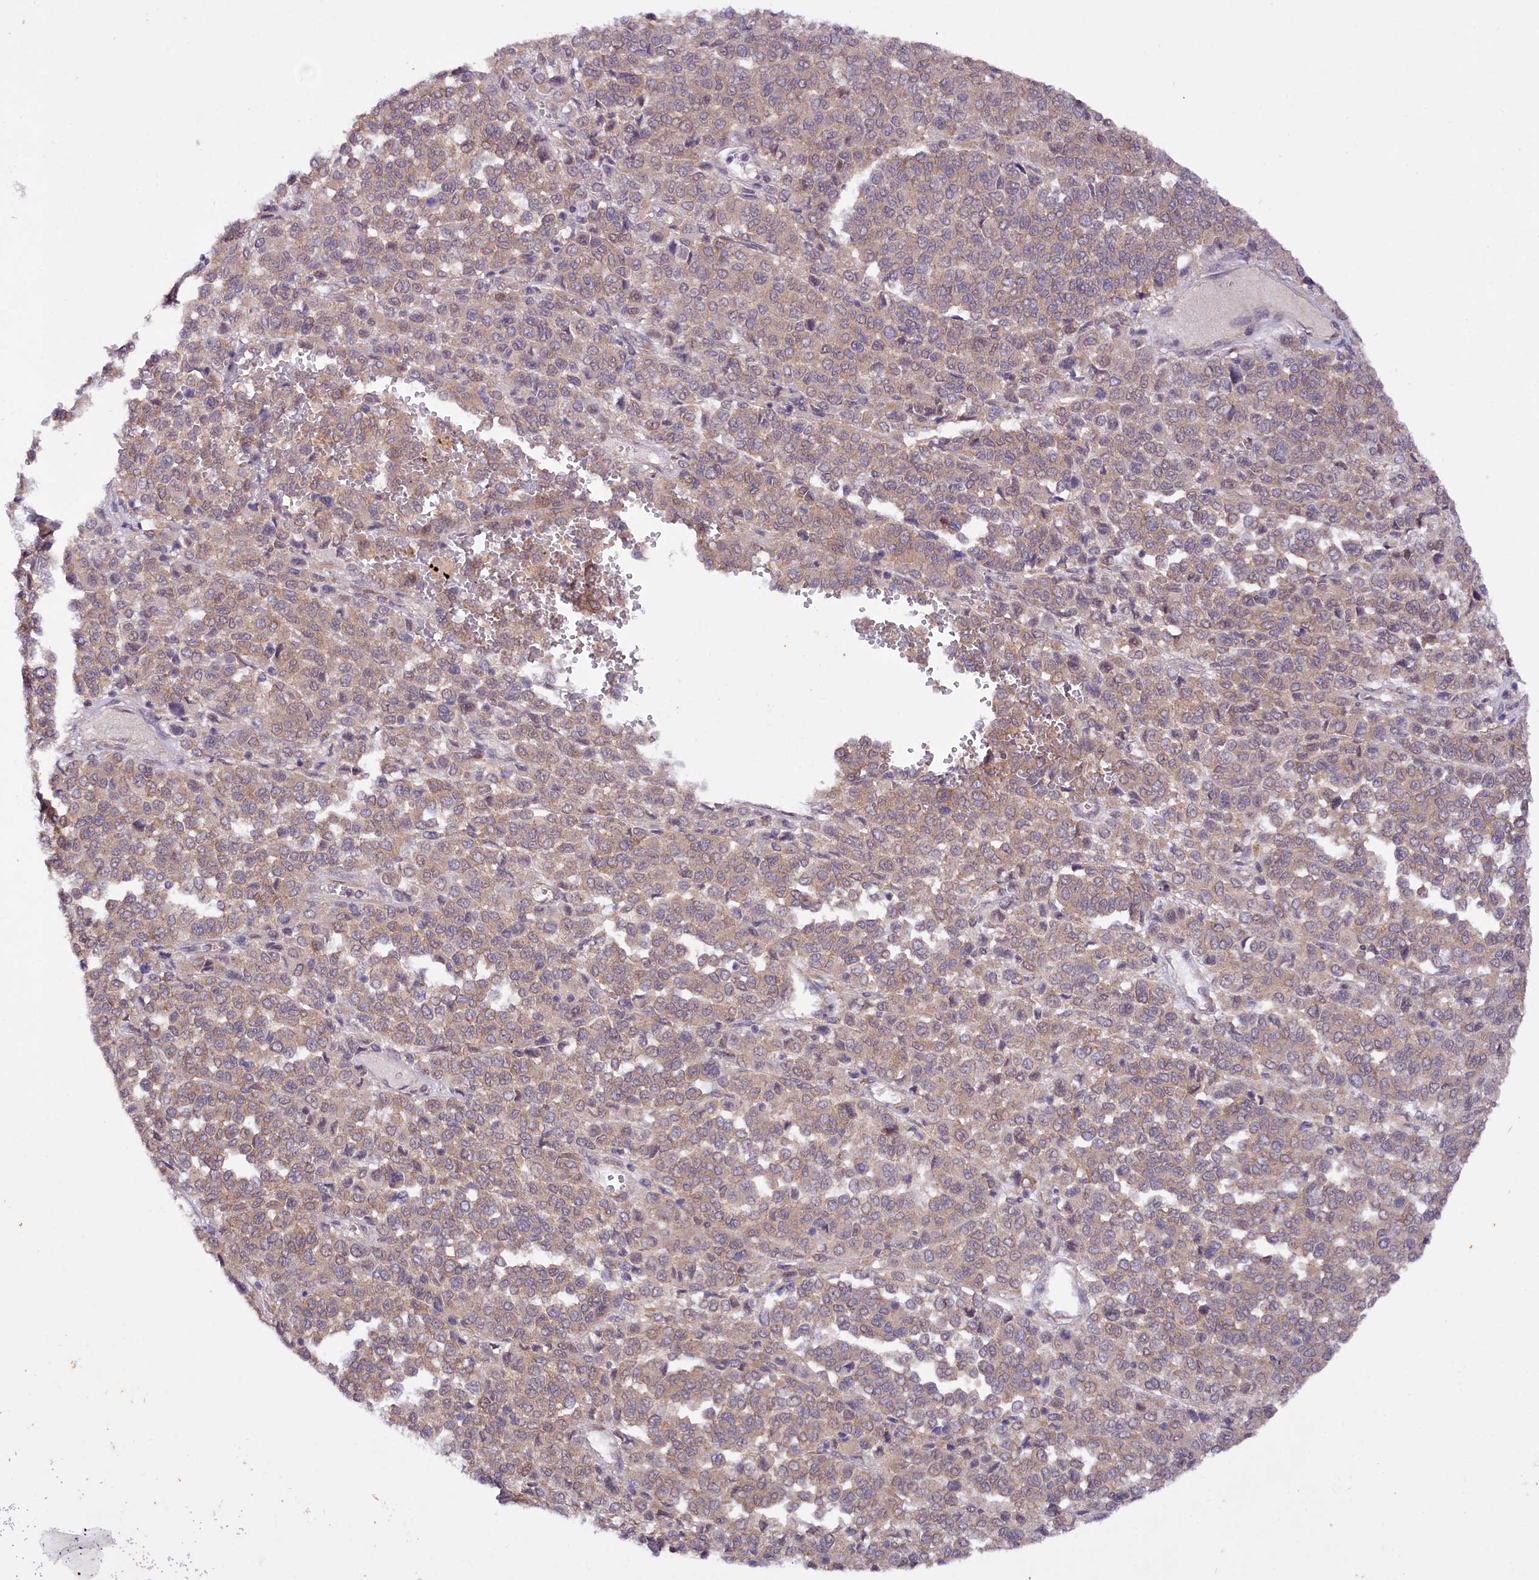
{"staining": {"intensity": "weak", "quantity": ">75%", "location": "cytoplasmic/membranous"}, "tissue": "melanoma", "cell_type": "Tumor cells", "image_type": "cancer", "snomed": [{"axis": "morphology", "description": "Malignant melanoma, Metastatic site"}, {"axis": "topography", "description": "Pancreas"}], "caption": "IHC image of neoplastic tissue: malignant melanoma (metastatic site) stained using immunohistochemistry exhibits low levels of weak protein expression localized specifically in the cytoplasmic/membranous of tumor cells, appearing as a cytoplasmic/membranous brown color.", "gene": "PHLDB1", "patient": {"sex": "female", "age": 30}}